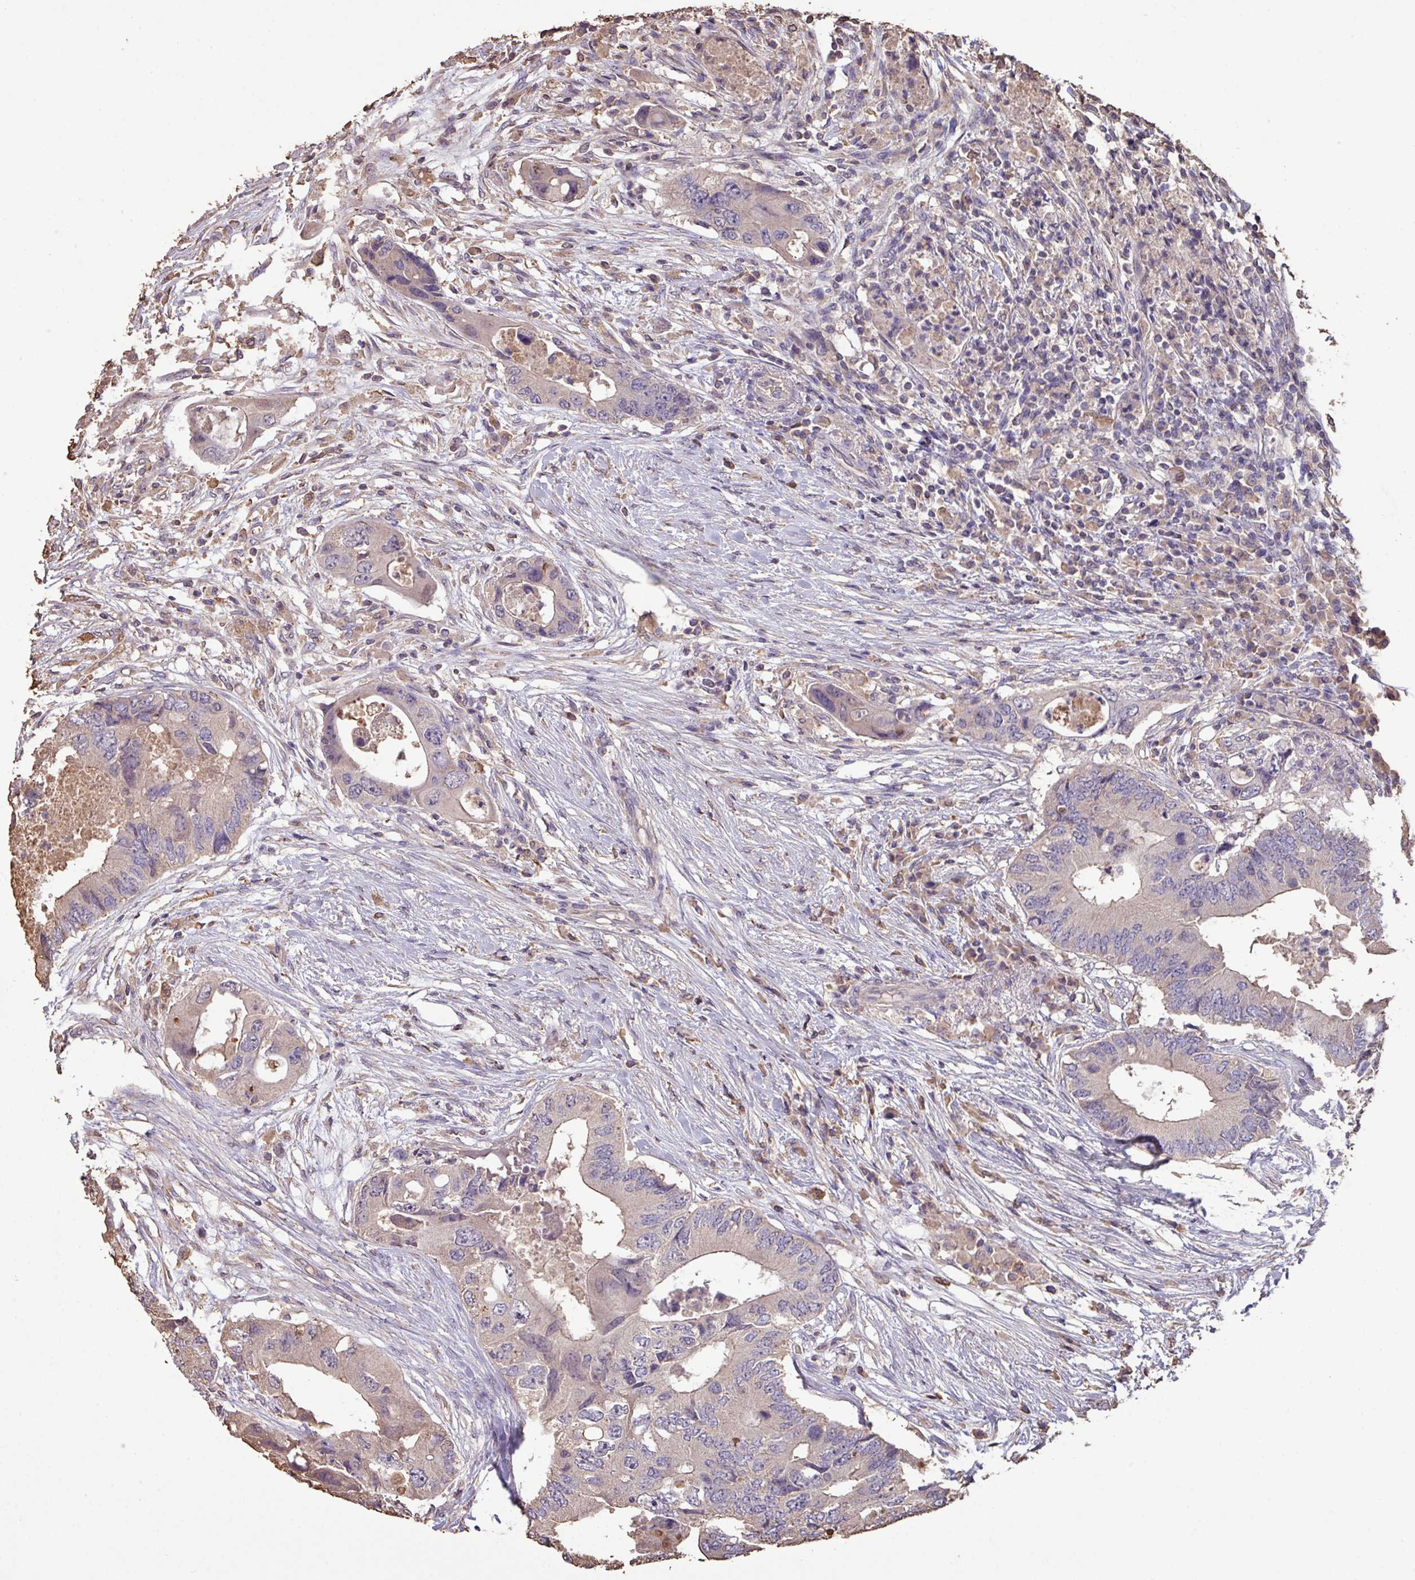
{"staining": {"intensity": "weak", "quantity": "<25%", "location": "cytoplasmic/membranous"}, "tissue": "colorectal cancer", "cell_type": "Tumor cells", "image_type": "cancer", "snomed": [{"axis": "morphology", "description": "Adenocarcinoma, NOS"}, {"axis": "topography", "description": "Colon"}], "caption": "Tumor cells show no significant staining in colorectal cancer (adenocarcinoma).", "gene": "CAMK2B", "patient": {"sex": "male", "age": 71}}